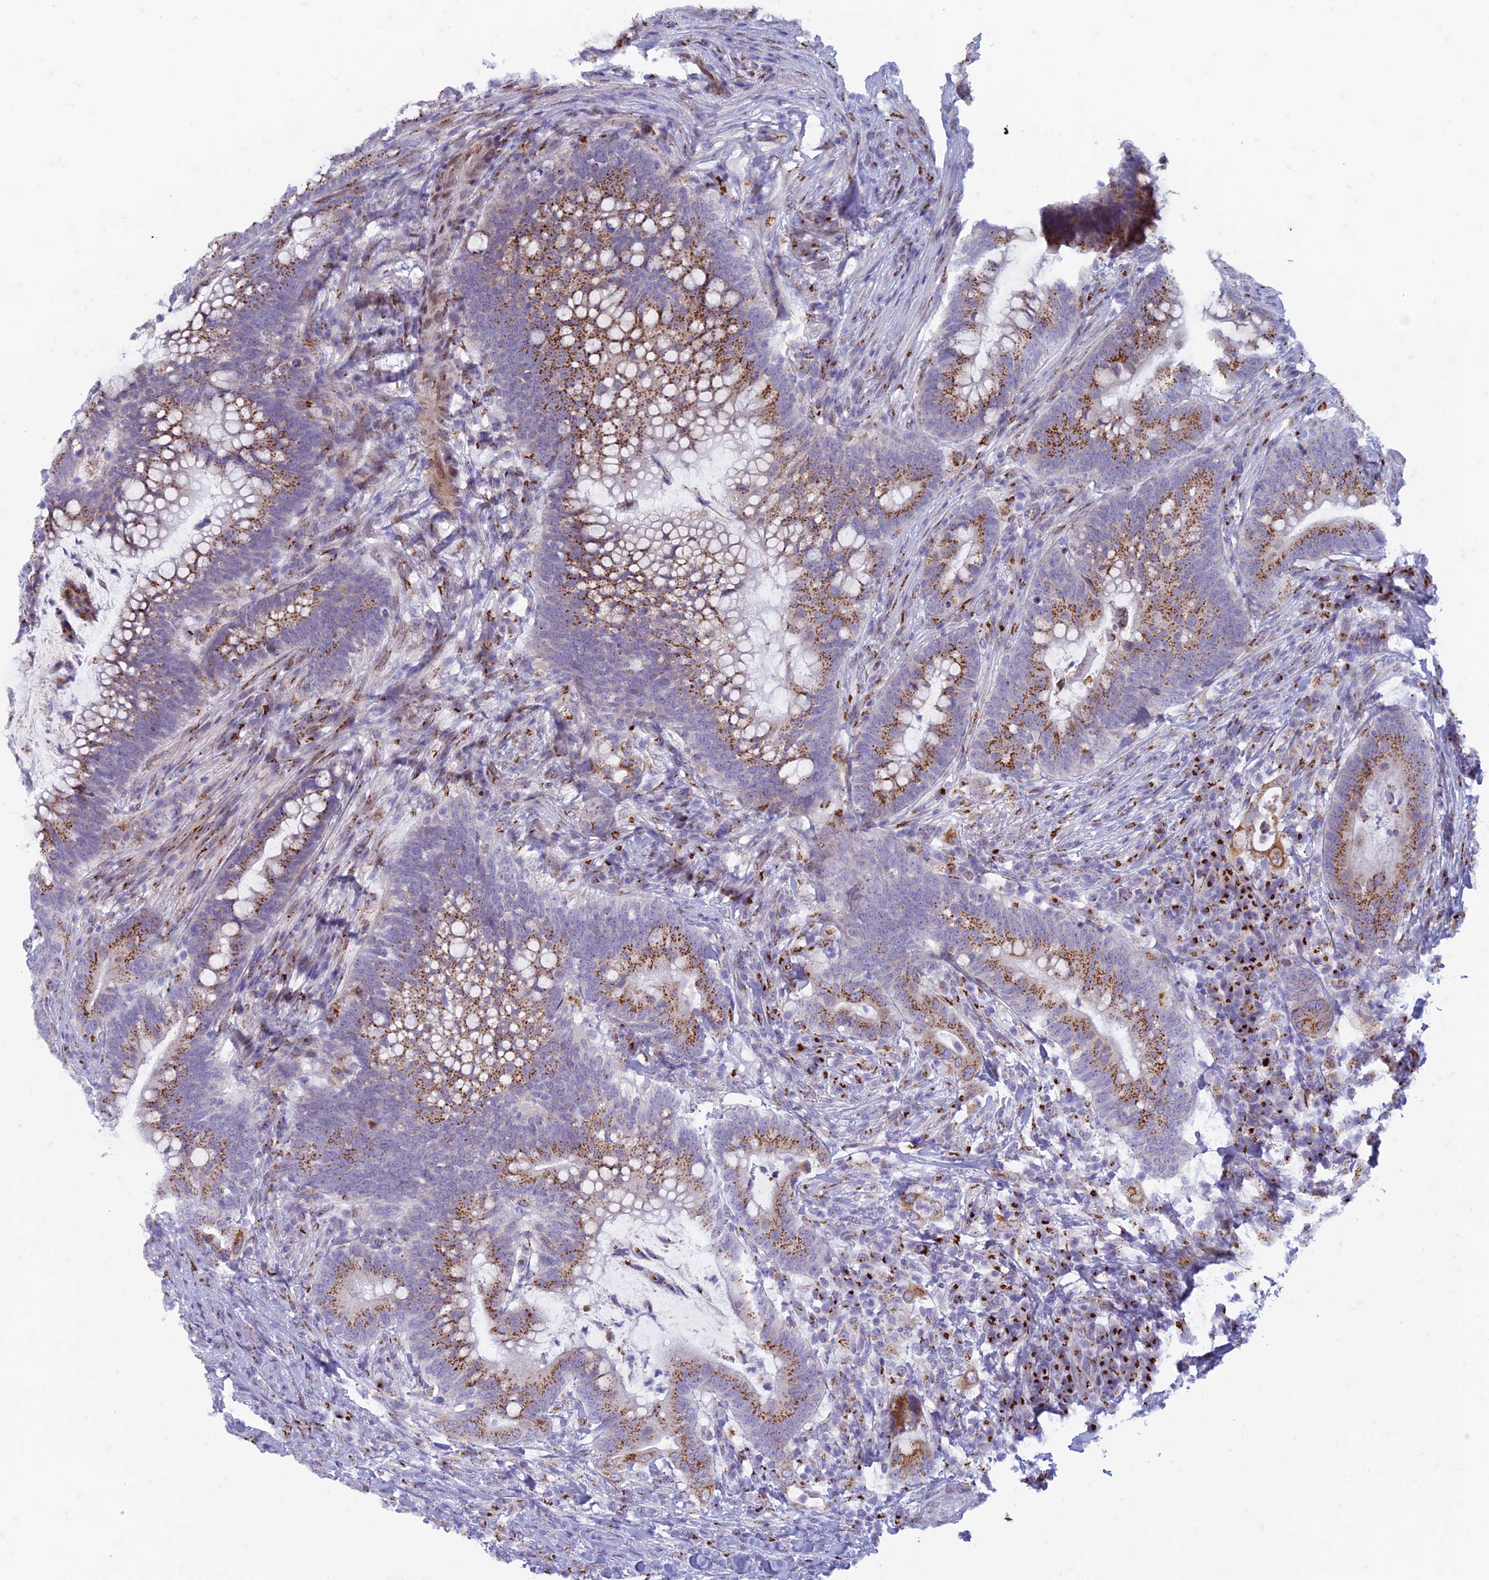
{"staining": {"intensity": "moderate", "quantity": ">75%", "location": "cytoplasmic/membranous"}, "tissue": "colorectal cancer", "cell_type": "Tumor cells", "image_type": "cancer", "snomed": [{"axis": "morphology", "description": "Adenocarcinoma, NOS"}, {"axis": "topography", "description": "Colon"}], "caption": "High-power microscopy captured an immunohistochemistry (IHC) photomicrograph of colorectal cancer, revealing moderate cytoplasmic/membranous positivity in about >75% of tumor cells. (DAB IHC with brightfield microscopy, high magnification).", "gene": "FAM3C", "patient": {"sex": "female", "age": 66}}